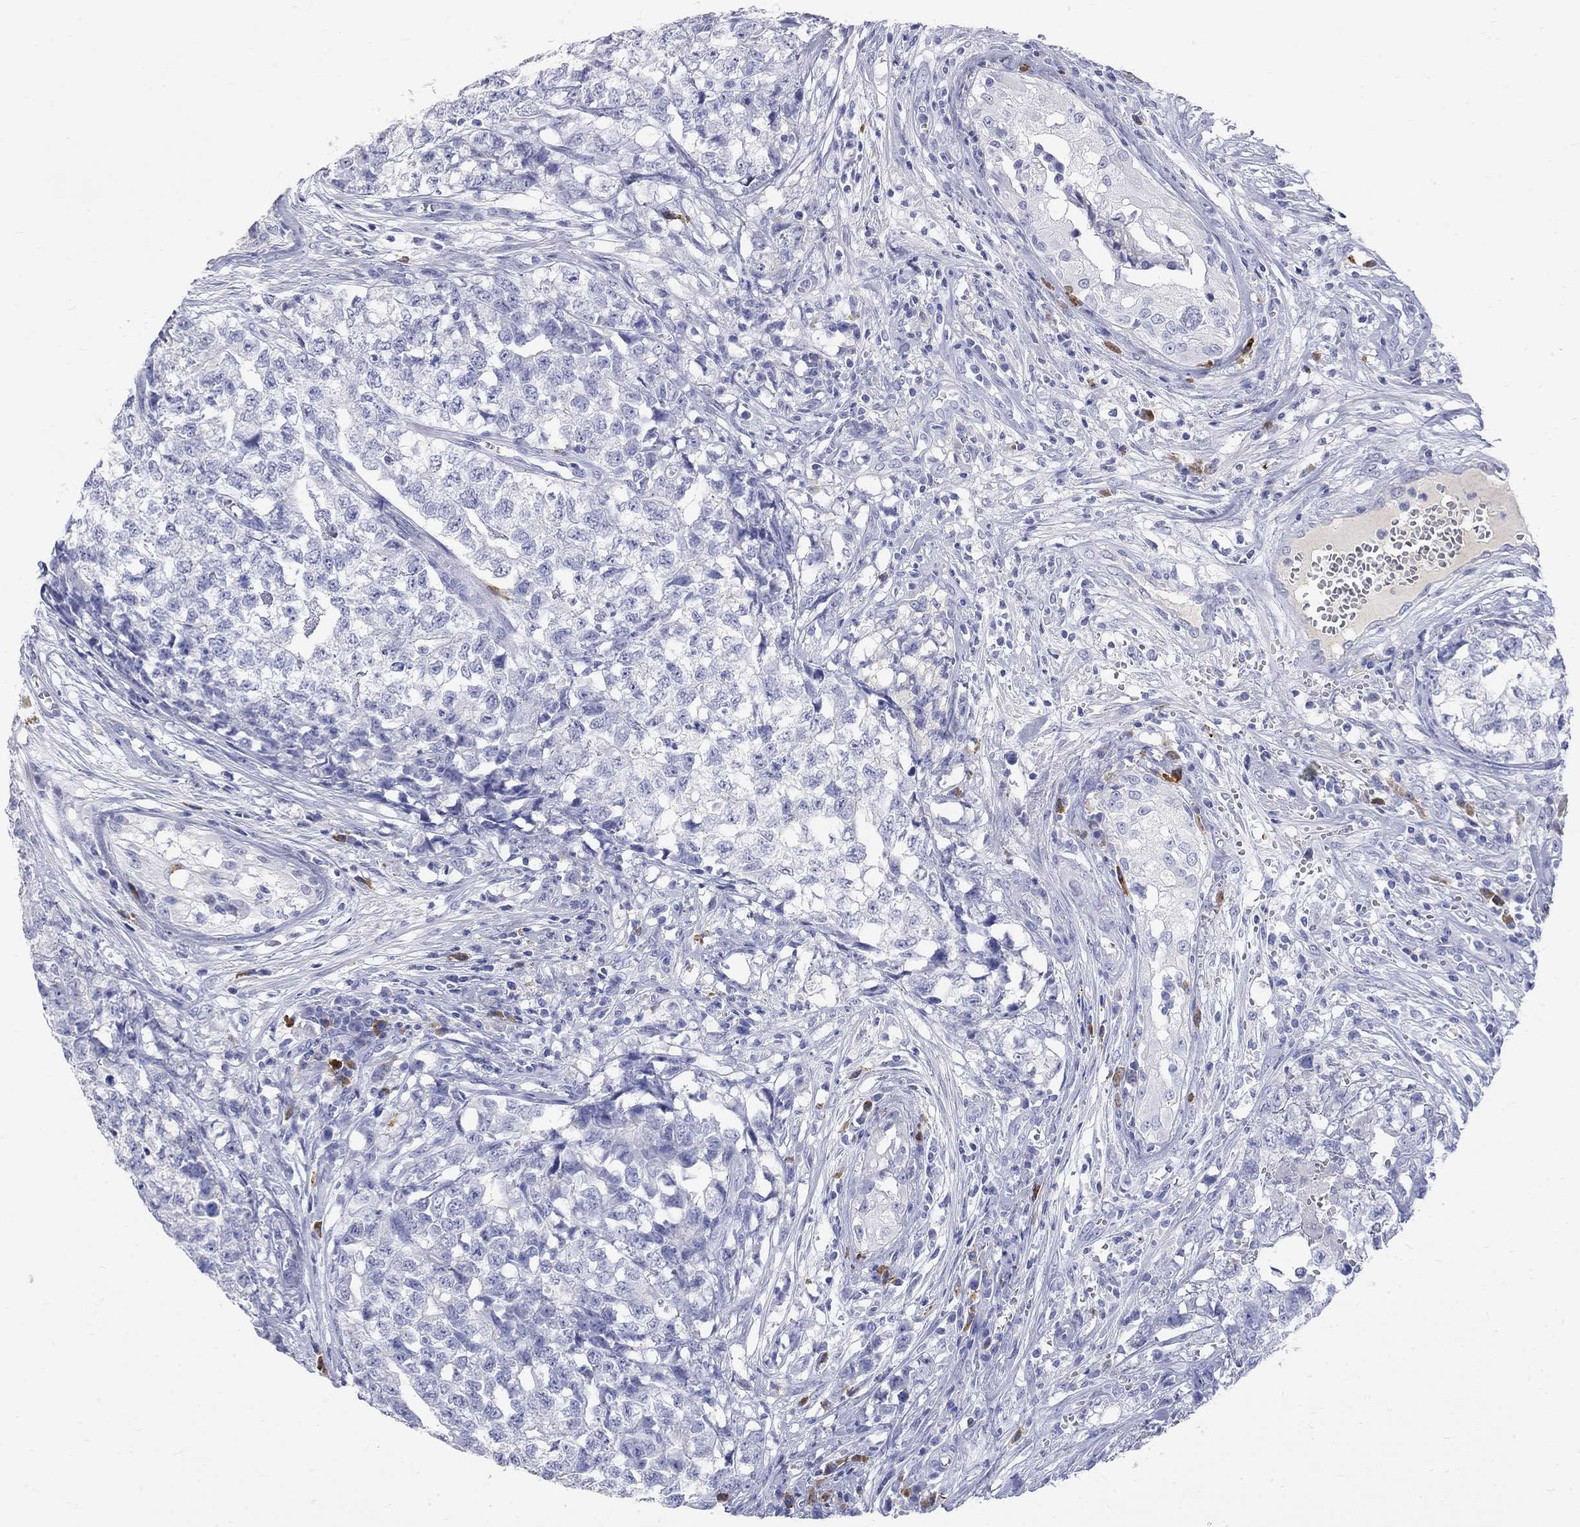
{"staining": {"intensity": "negative", "quantity": "none", "location": "none"}, "tissue": "testis cancer", "cell_type": "Tumor cells", "image_type": "cancer", "snomed": [{"axis": "morphology", "description": "Seminoma, NOS"}, {"axis": "morphology", "description": "Carcinoma, Embryonal, NOS"}, {"axis": "topography", "description": "Testis"}], "caption": "Tumor cells are negative for brown protein staining in testis cancer (embryonal carcinoma).", "gene": "PHOX2B", "patient": {"sex": "male", "age": 22}}